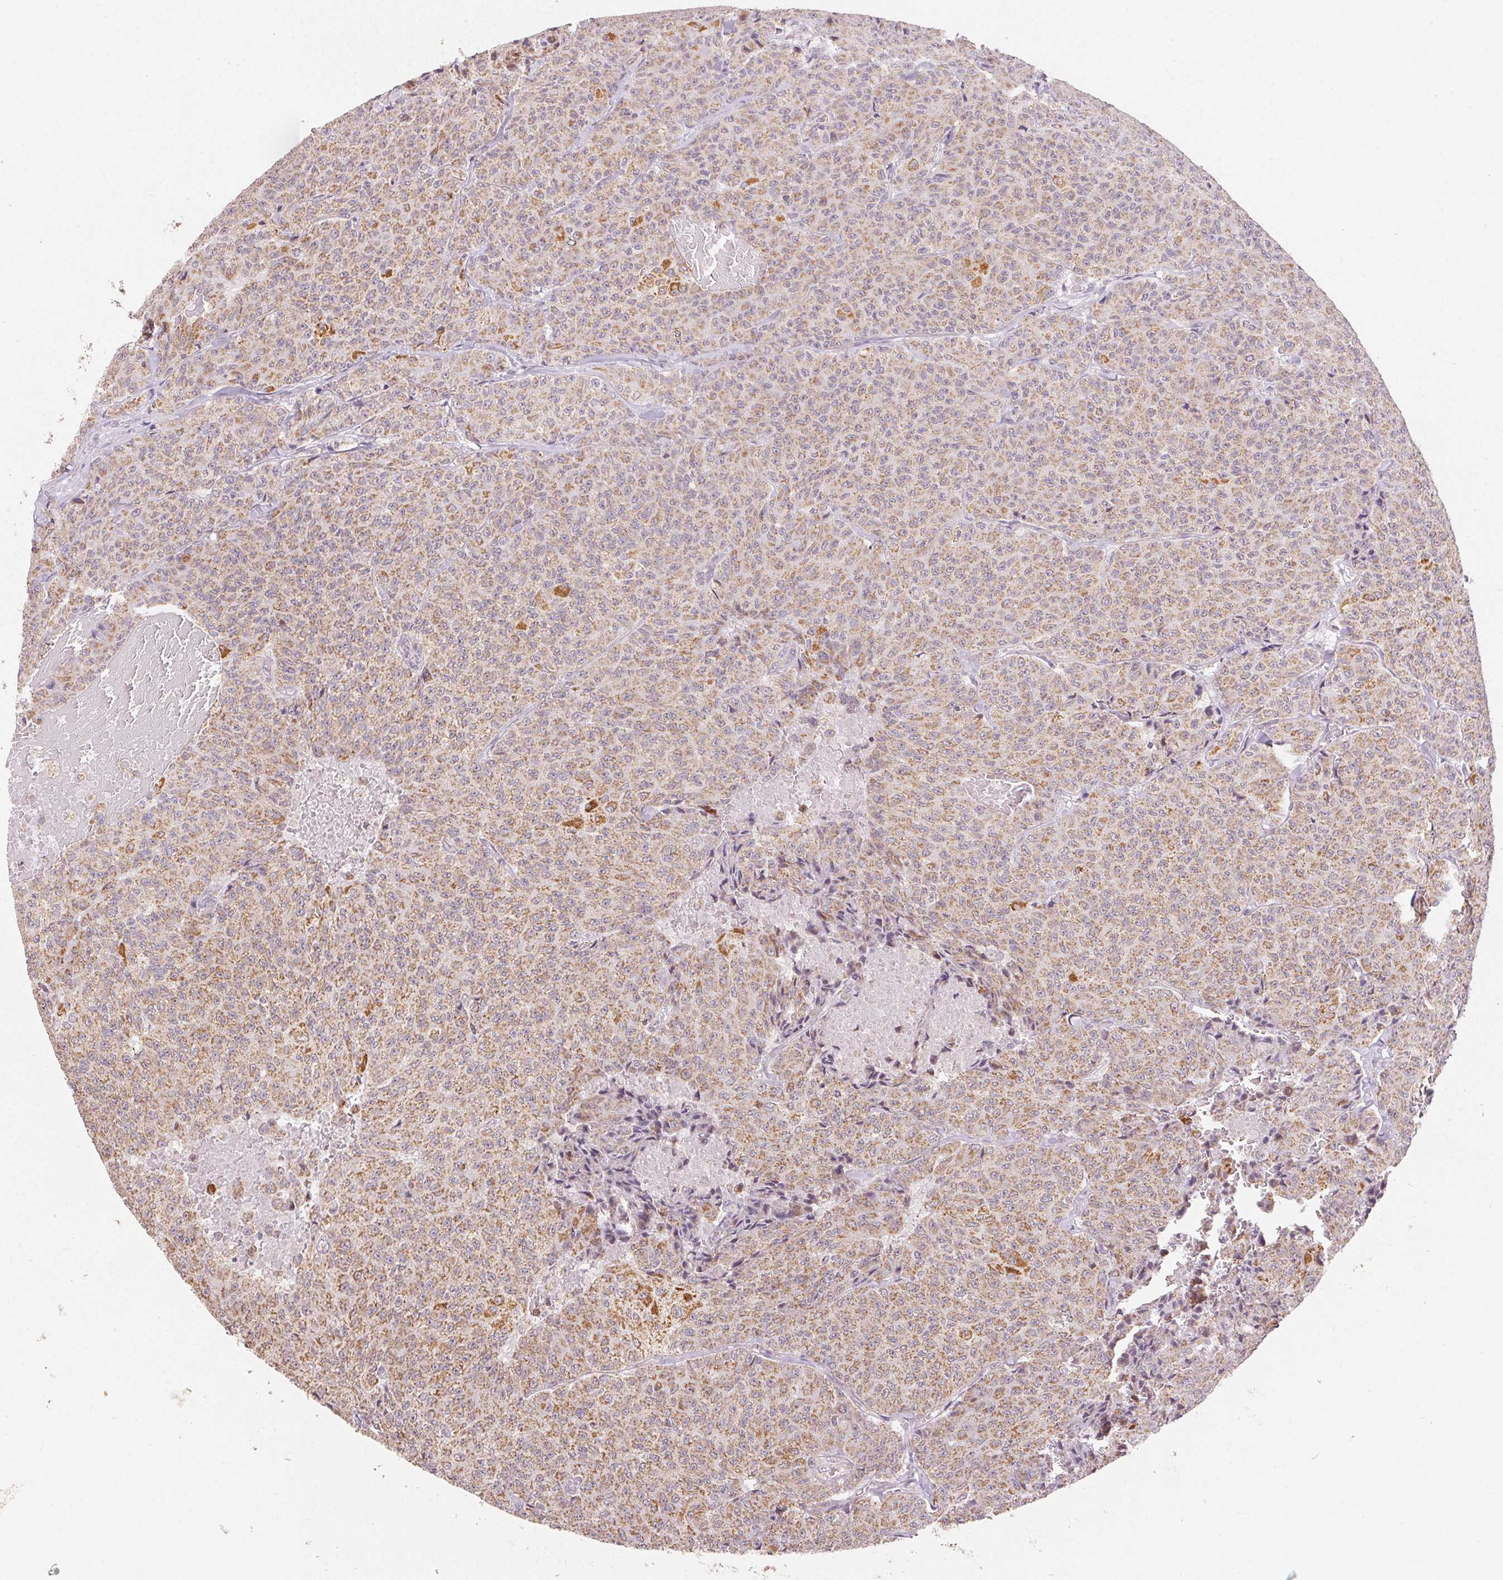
{"staining": {"intensity": "moderate", "quantity": ">75%", "location": "cytoplasmic/membranous"}, "tissue": "carcinoid", "cell_type": "Tumor cells", "image_type": "cancer", "snomed": [{"axis": "morphology", "description": "Carcinoid, malignant, NOS"}, {"axis": "topography", "description": "Lung"}], "caption": "This image exhibits immunohistochemistry (IHC) staining of malignant carcinoid, with medium moderate cytoplasmic/membranous staining in approximately >75% of tumor cells.", "gene": "CLASP1", "patient": {"sex": "male", "age": 71}}